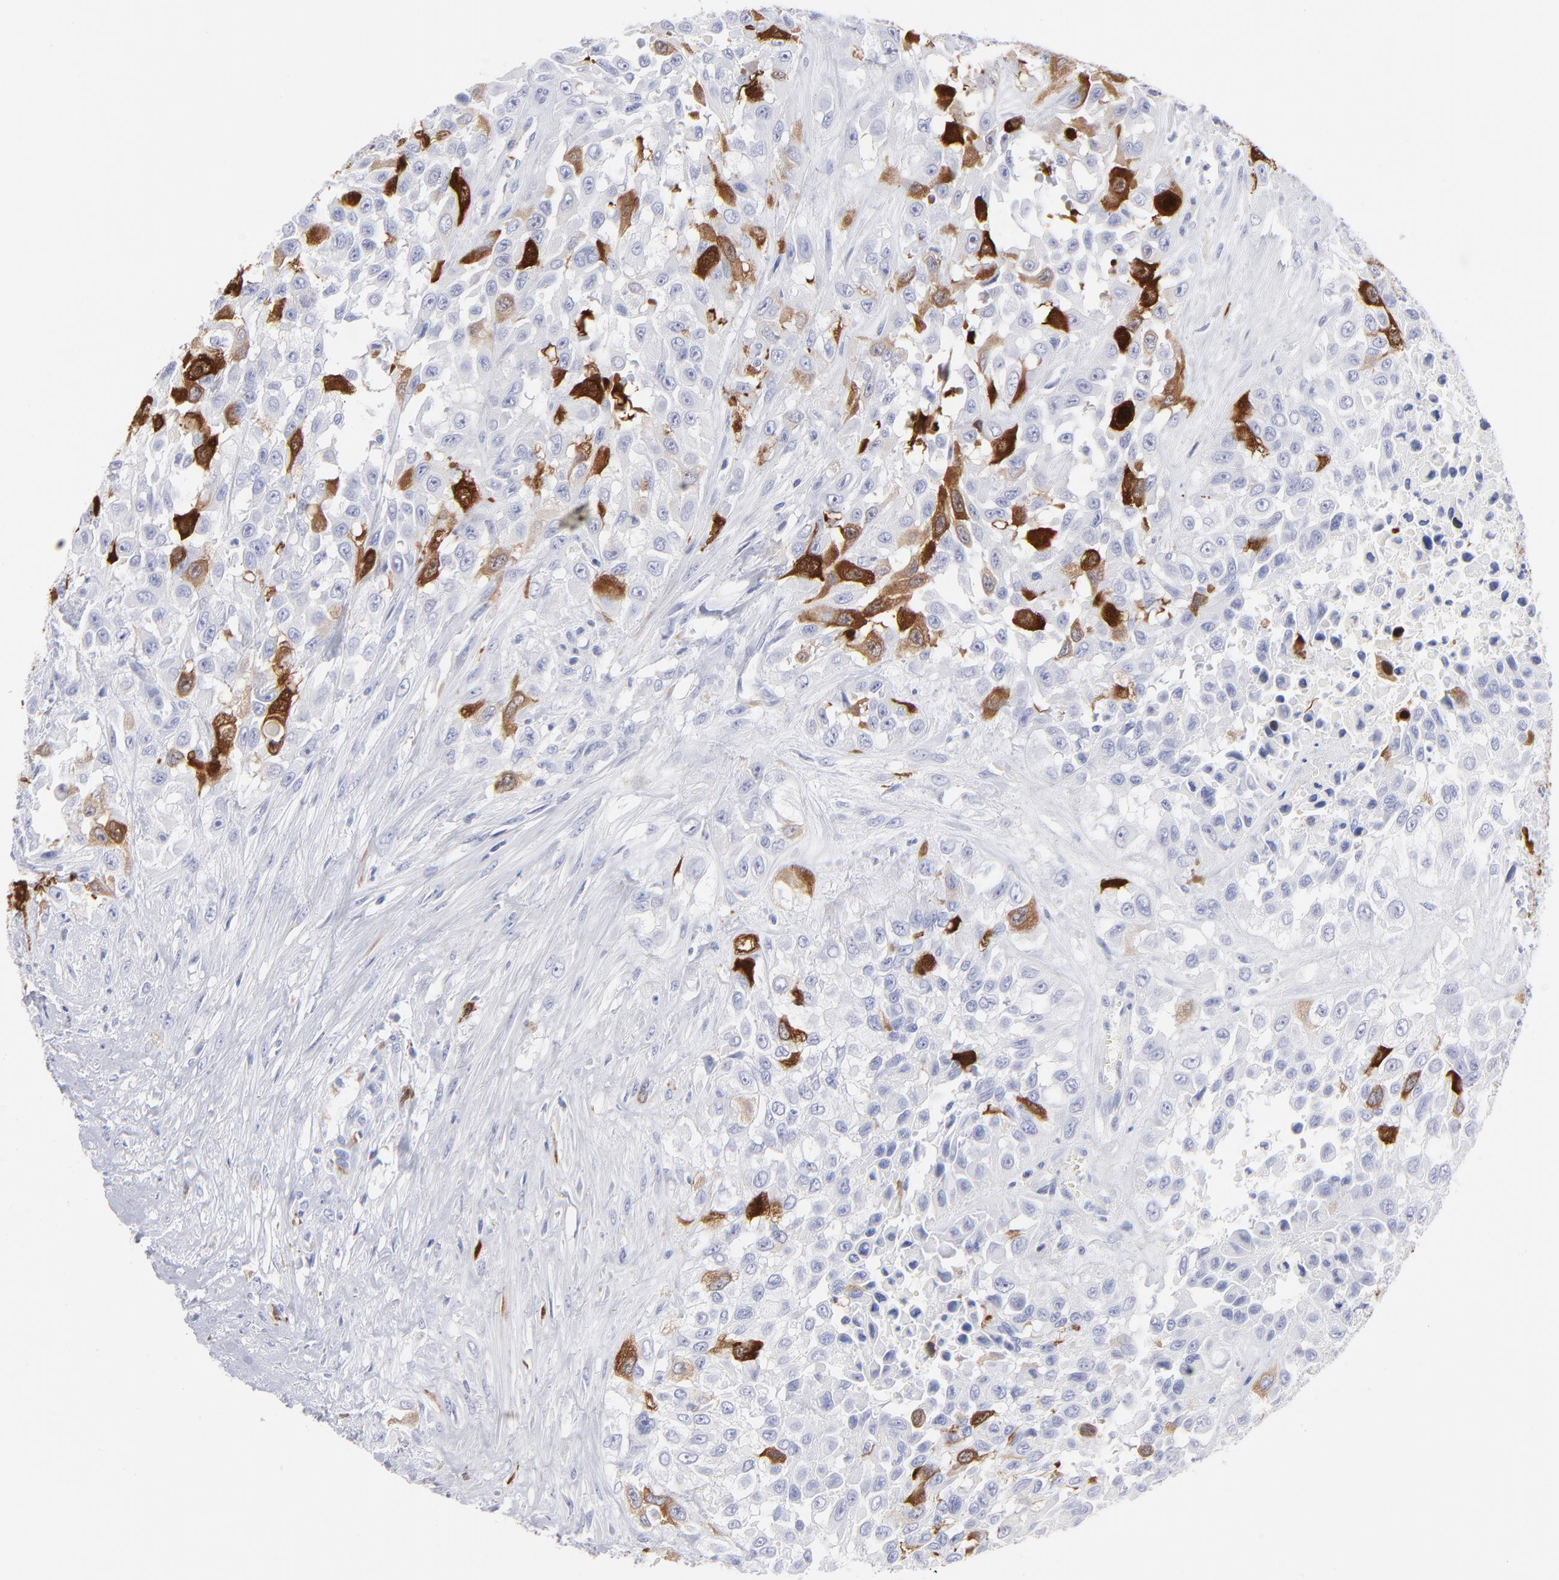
{"staining": {"intensity": "strong", "quantity": "<25%", "location": "cytoplasmic/membranous"}, "tissue": "urothelial cancer", "cell_type": "Tumor cells", "image_type": "cancer", "snomed": [{"axis": "morphology", "description": "Urothelial carcinoma, High grade"}, {"axis": "topography", "description": "Urinary bladder"}], "caption": "Protein expression analysis of urothelial cancer exhibits strong cytoplasmic/membranous staining in about <25% of tumor cells.", "gene": "CCNB1", "patient": {"sex": "male", "age": 57}}